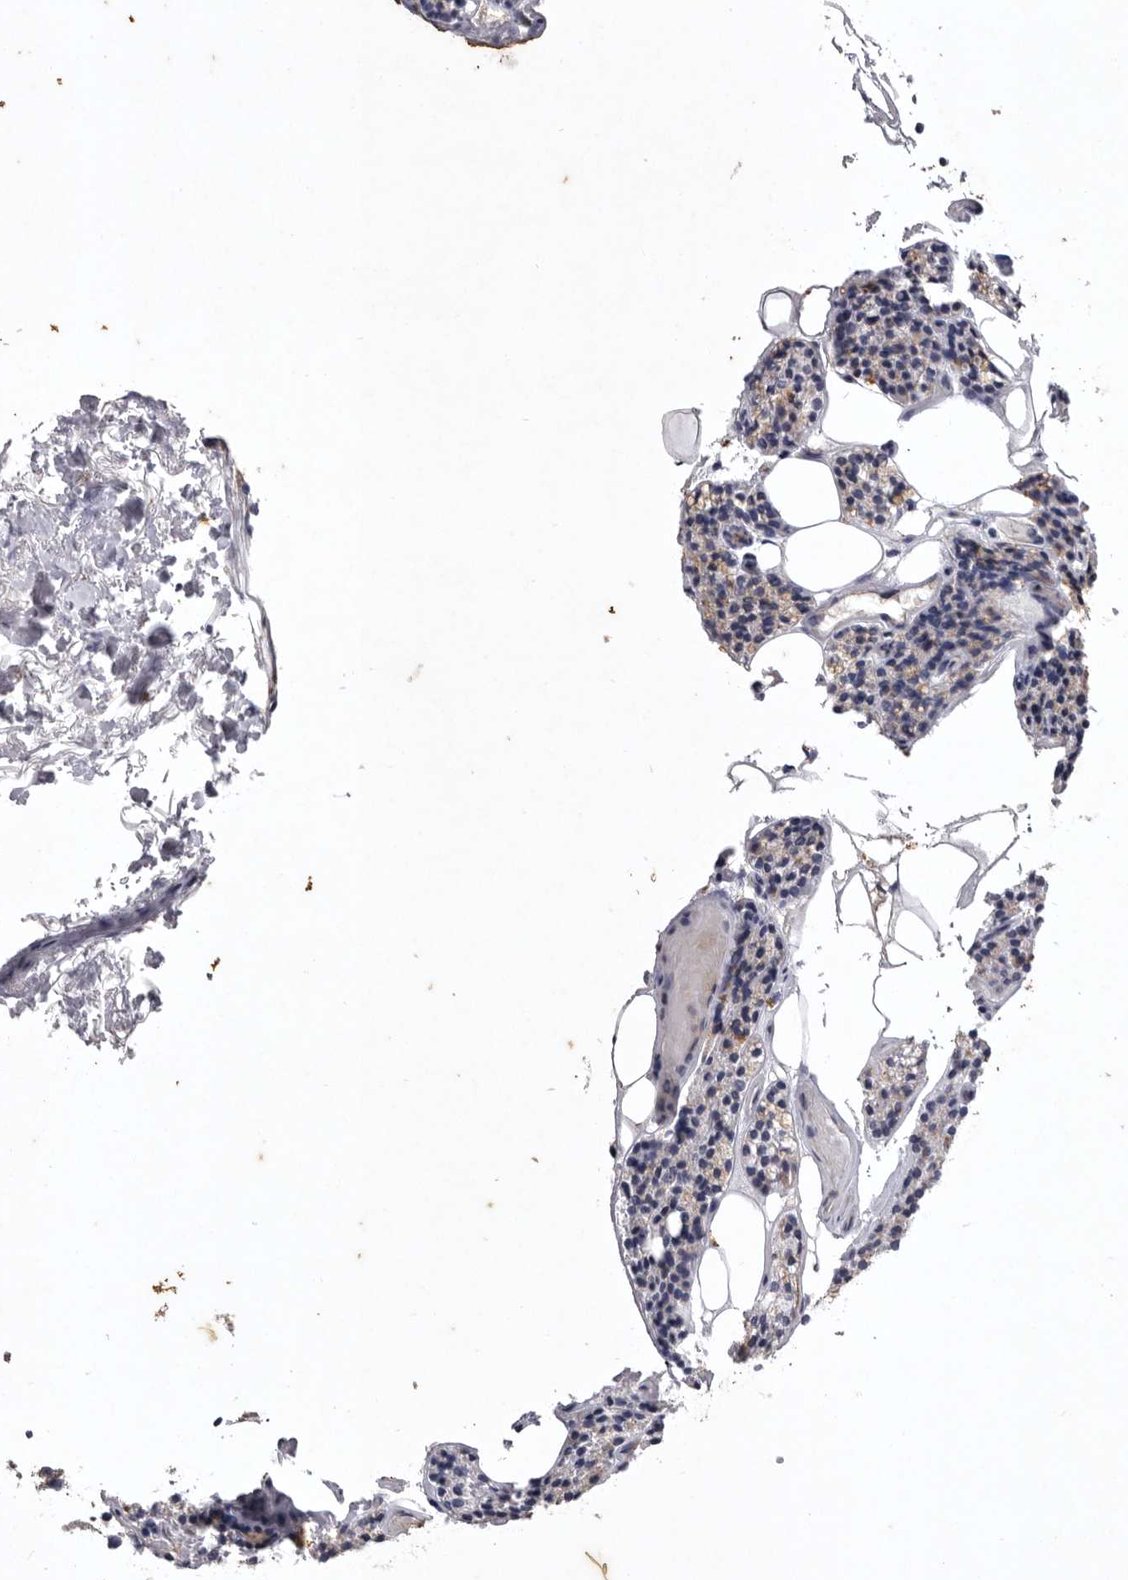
{"staining": {"intensity": "weak", "quantity": "<25%", "location": "cytoplasmic/membranous"}, "tissue": "parathyroid gland", "cell_type": "Glandular cells", "image_type": "normal", "snomed": [{"axis": "morphology", "description": "Normal tissue, NOS"}, {"axis": "topography", "description": "Parathyroid gland"}], "caption": "Photomicrograph shows no protein expression in glandular cells of benign parathyroid gland.", "gene": "NKAIN4", "patient": {"sex": "female", "age": 71}}